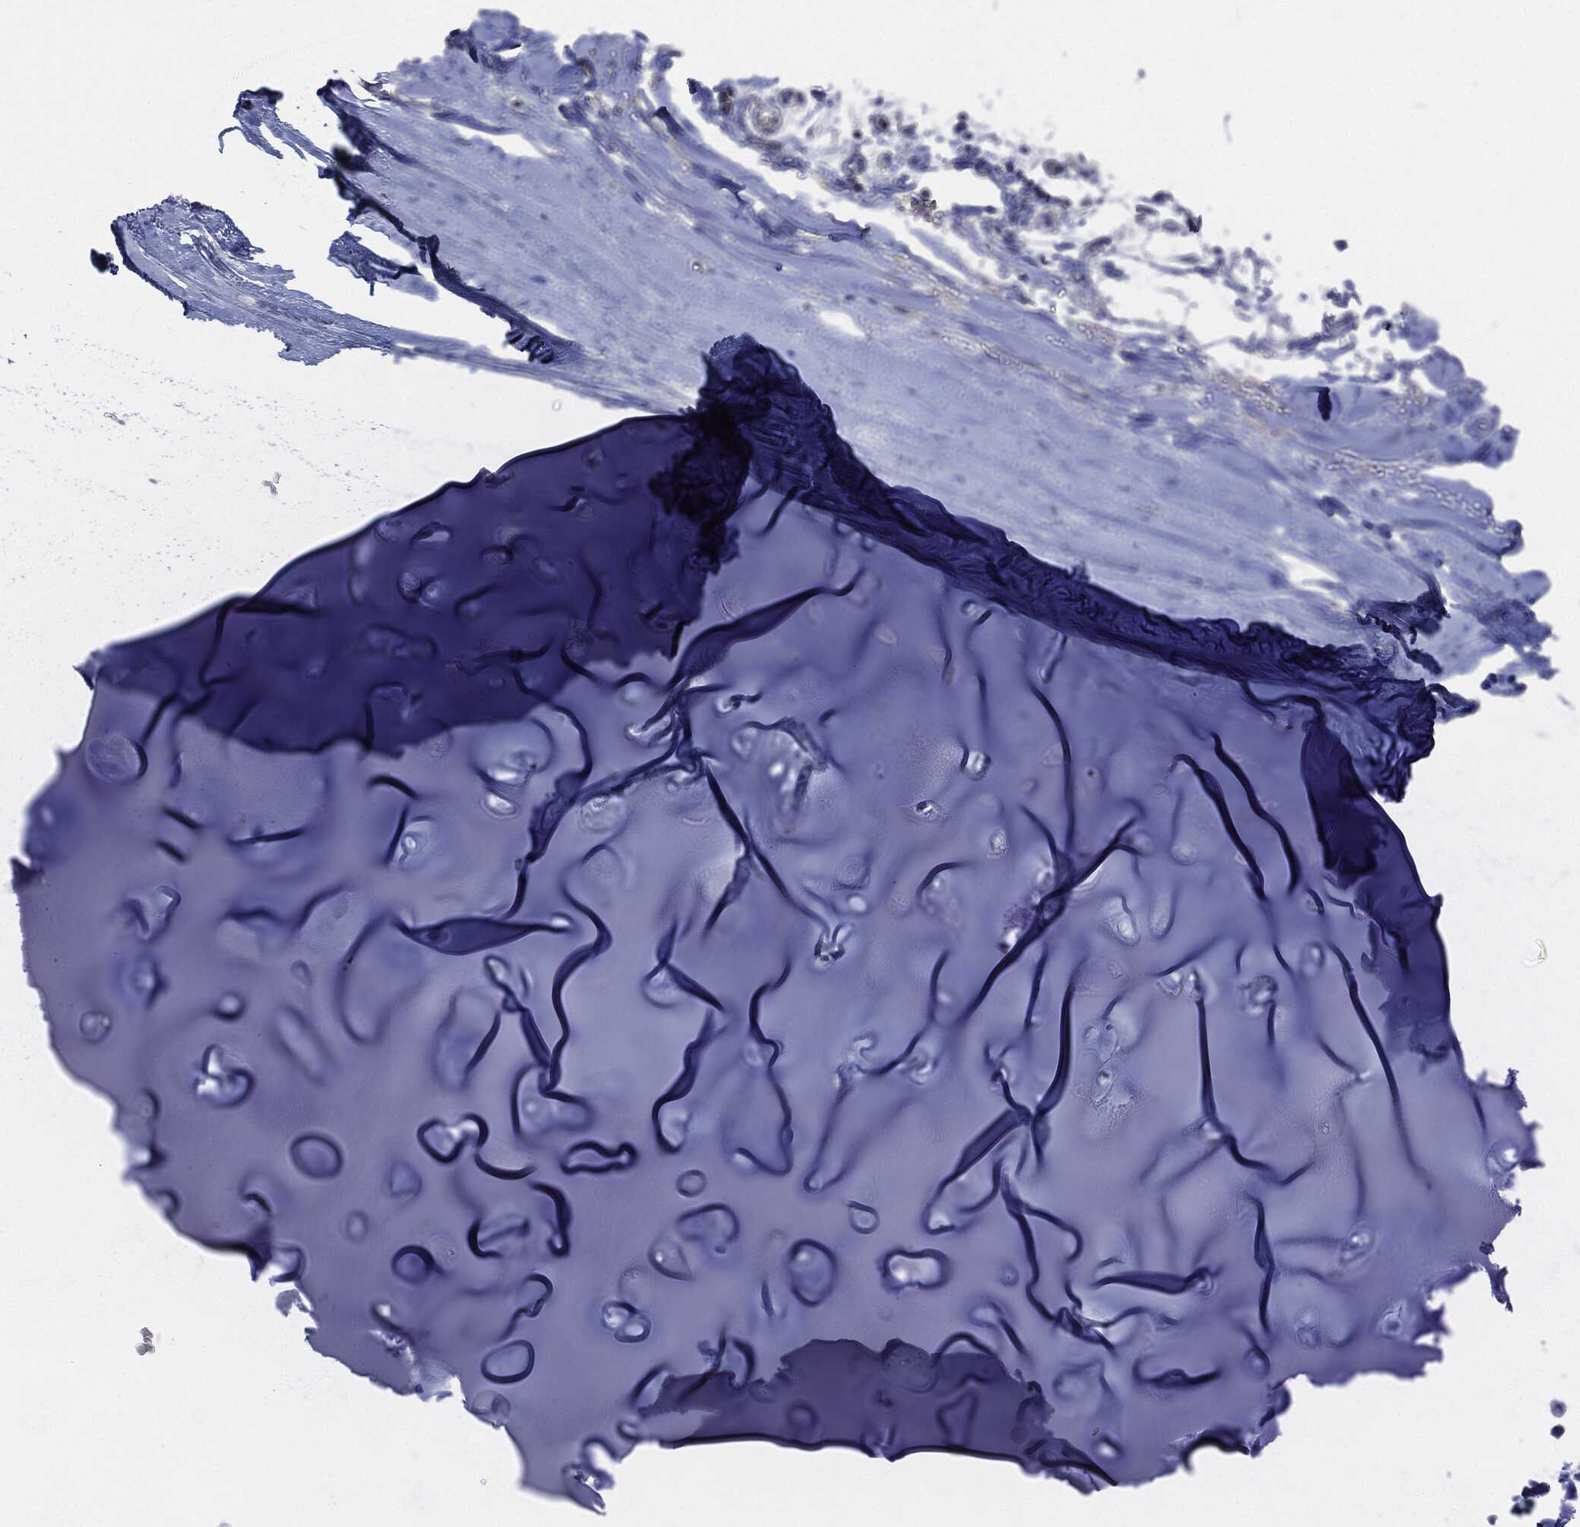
{"staining": {"intensity": "negative", "quantity": "none", "location": "none"}, "tissue": "adipose tissue", "cell_type": "Adipocytes", "image_type": "normal", "snomed": [{"axis": "morphology", "description": "Normal tissue, NOS"}, {"axis": "topography", "description": "Cartilage tissue"}], "caption": "A high-resolution photomicrograph shows IHC staining of benign adipose tissue, which displays no significant staining in adipocytes.", "gene": "SIGLEC7", "patient": {"sex": "male", "age": 81}}